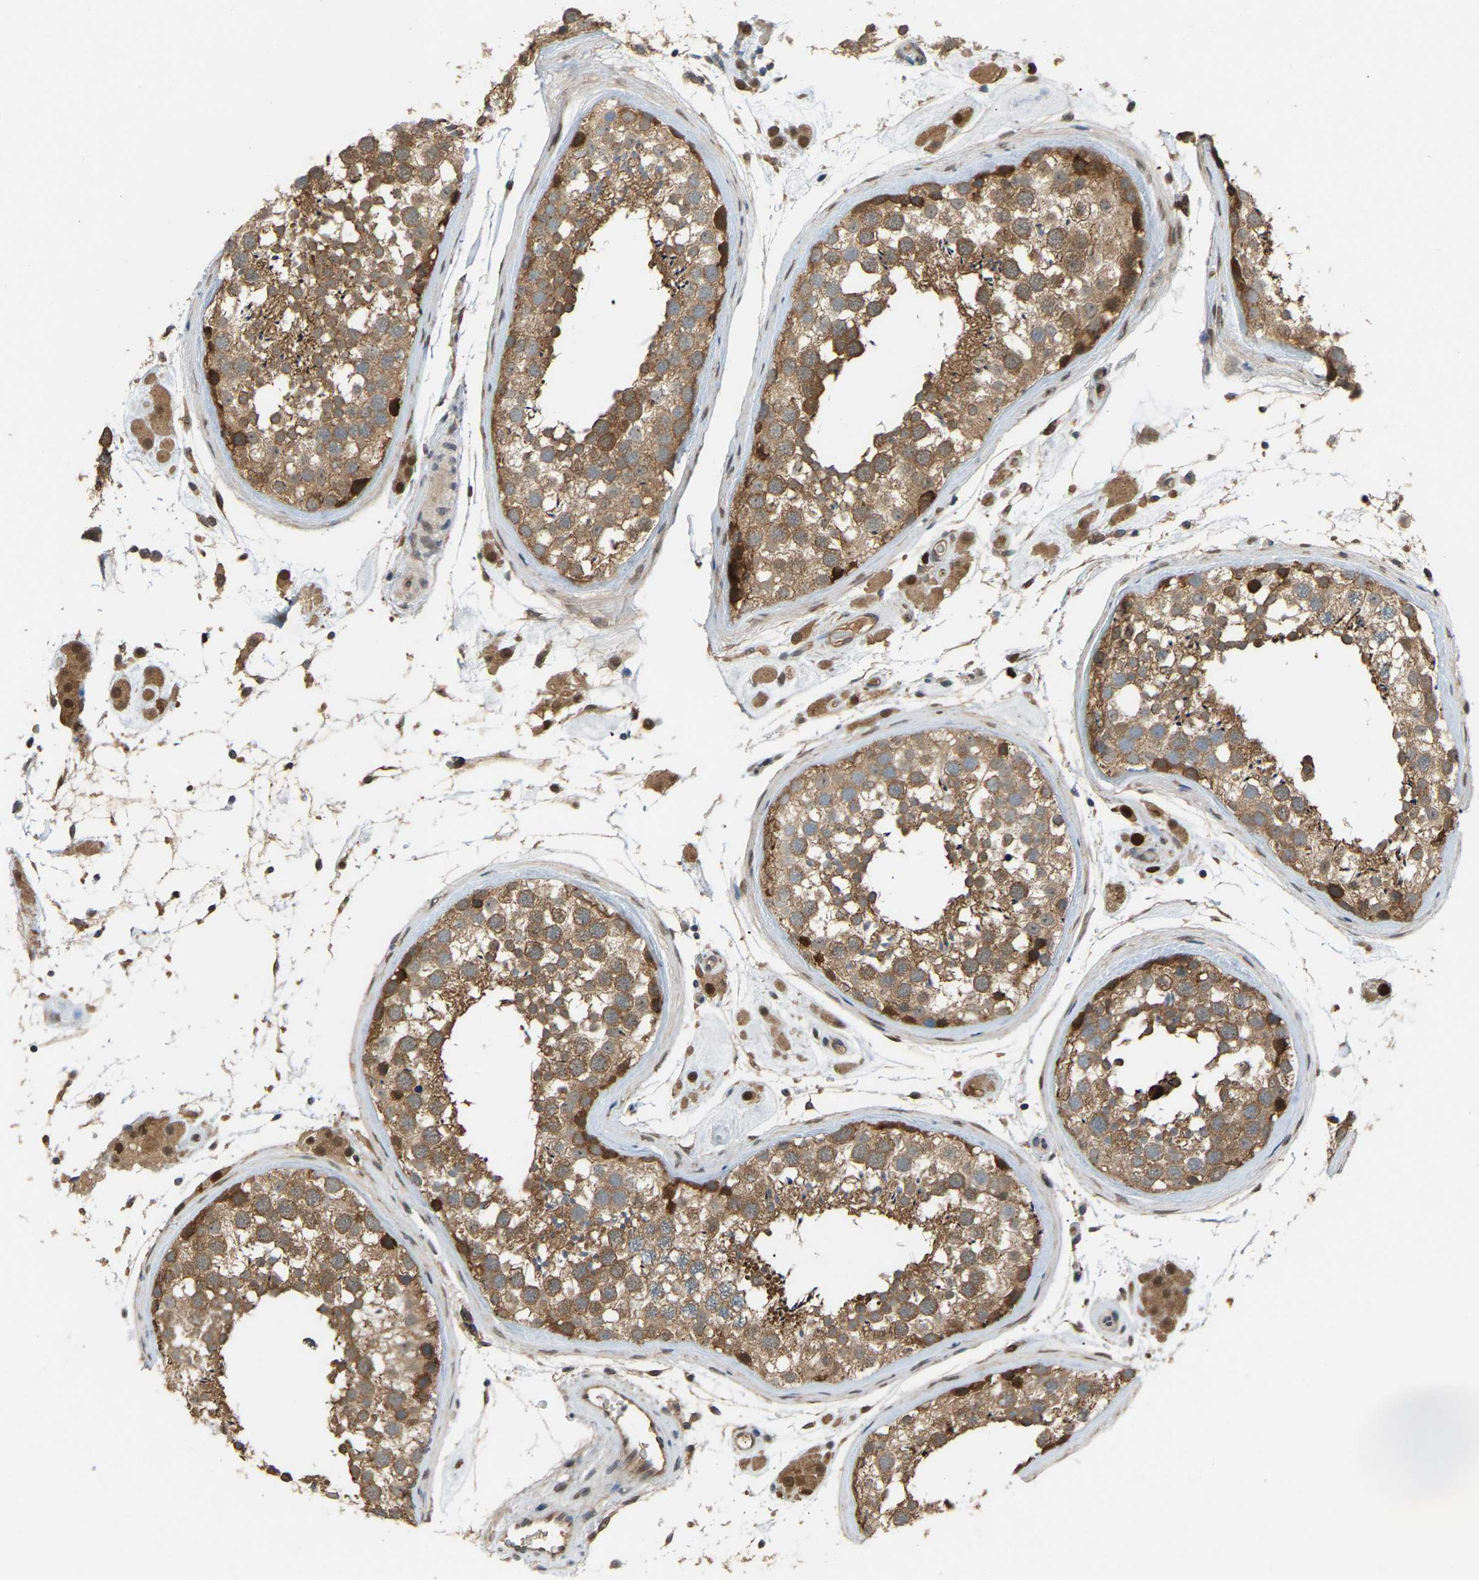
{"staining": {"intensity": "moderate", "quantity": ">75%", "location": "cytoplasmic/membranous"}, "tissue": "testis", "cell_type": "Cells in seminiferous ducts", "image_type": "normal", "snomed": [{"axis": "morphology", "description": "Normal tissue, NOS"}, {"axis": "topography", "description": "Testis"}], "caption": "Immunohistochemical staining of benign testis reveals >75% levels of moderate cytoplasmic/membranous protein positivity in about >75% of cells in seminiferous ducts. (DAB (3,3'-diaminobenzidine) = brown stain, brightfield microscopy at high magnification).", "gene": "CROT", "patient": {"sex": "male", "age": 46}}